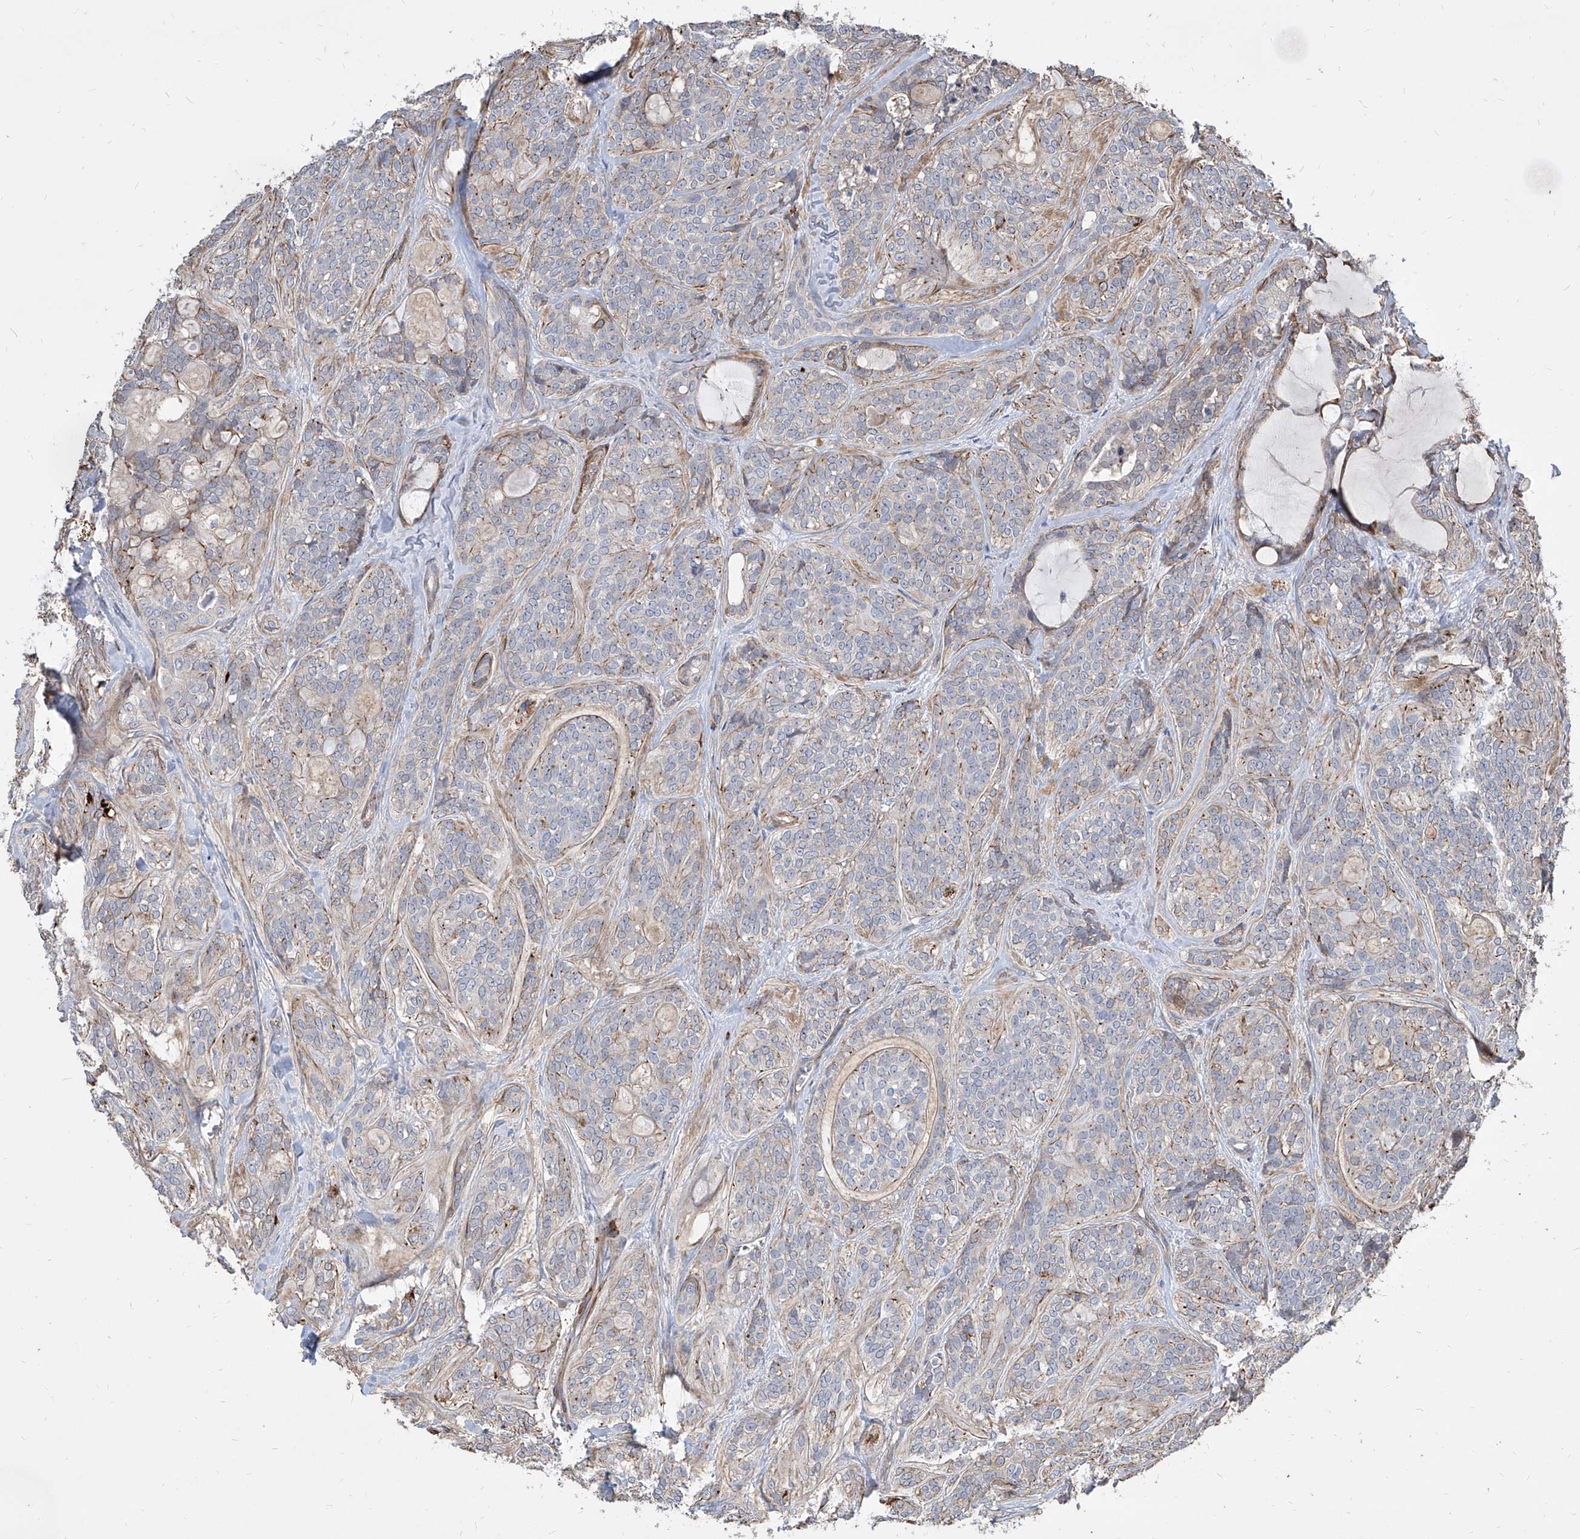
{"staining": {"intensity": "weak", "quantity": "<25%", "location": "cytoplasmic/membranous"}, "tissue": "head and neck cancer", "cell_type": "Tumor cells", "image_type": "cancer", "snomed": [{"axis": "morphology", "description": "Adenocarcinoma, NOS"}, {"axis": "topography", "description": "Head-Neck"}], "caption": "DAB immunohistochemical staining of human head and neck cancer (adenocarcinoma) reveals no significant staining in tumor cells.", "gene": "FAM83B", "patient": {"sex": "male", "age": 66}}